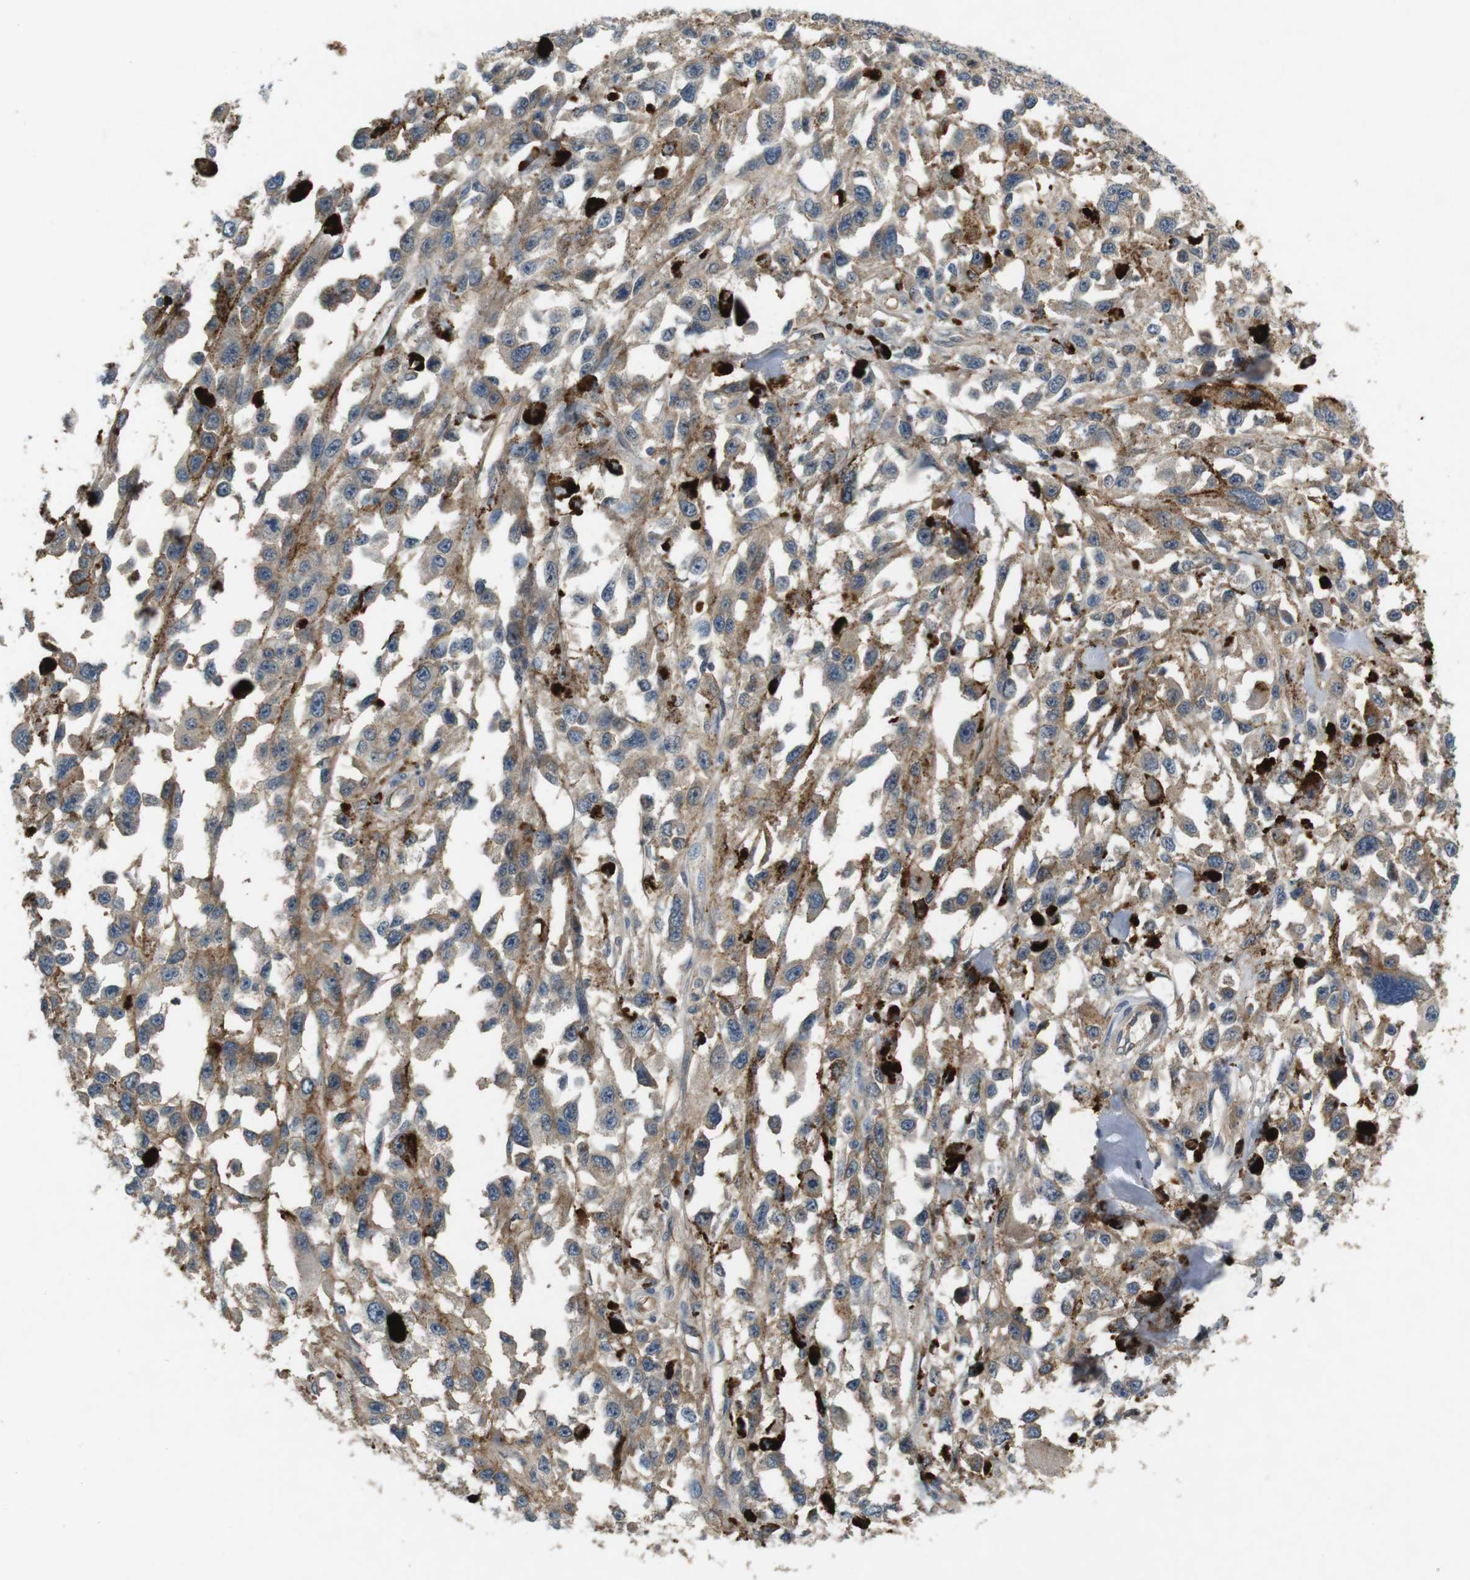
{"staining": {"intensity": "weak", "quantity": ">75%", "location": "cytoplasmic/membranous"}, "tissue": "melanoma", "cell_type": "Tumor cells", "image_type": "cancer", "snomed": [{"axis": "morphology", "description": "Malignant melanoma, Metastatic site"}, {"axis": "topography", "description": "Lymph node"}], "caption": "A micrograph showing weak cytoplasmic/membranous expression in approximately >75% of tumor cells in malignant melanoma (metastatic site), as visualized by brown immunohistochemical staining.", "gene": "PVR", "patient": {"sex": "male", "age": 59}}